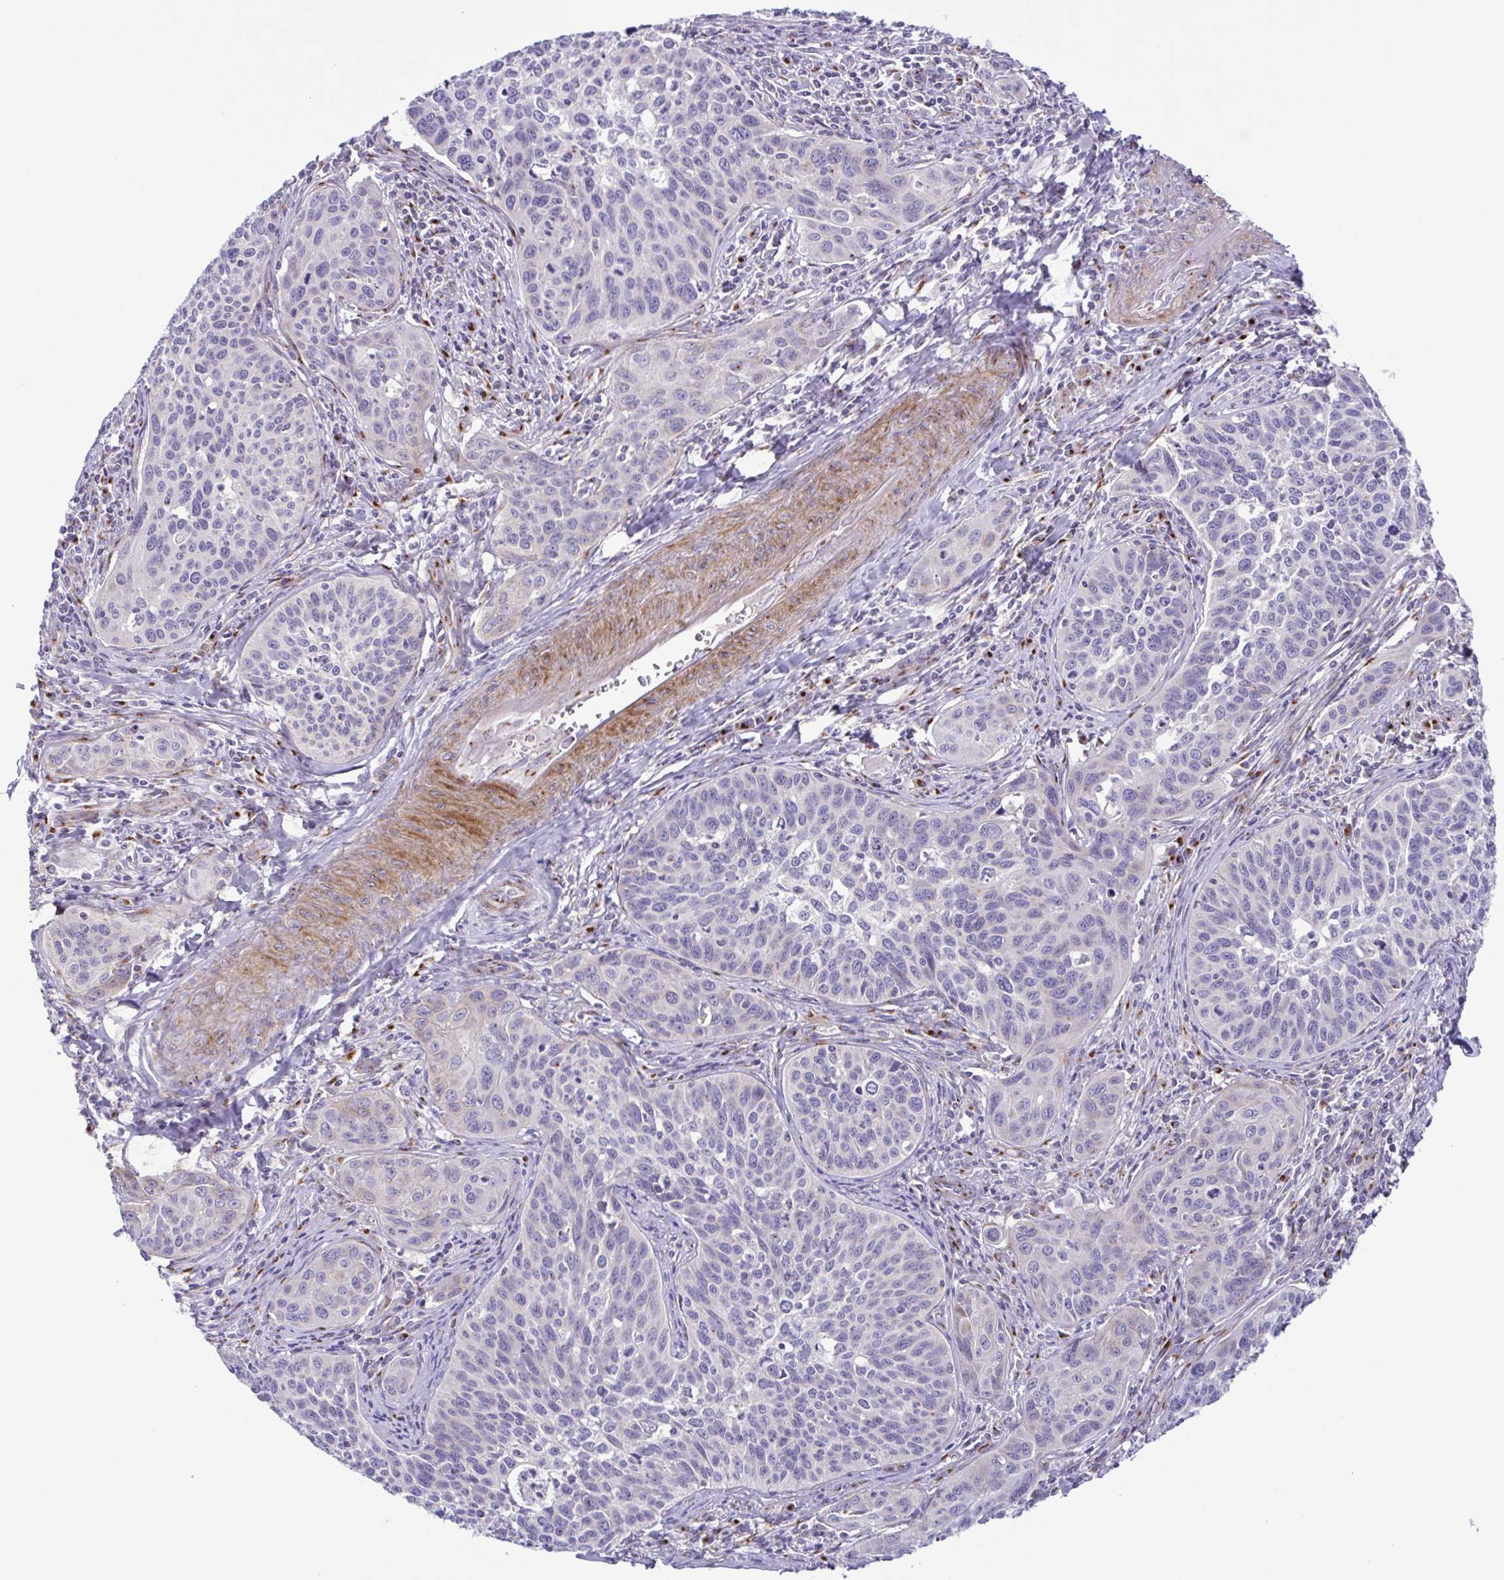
{"staining": {"intensity": "negative", "quantity": "none", "location": "none"}, "tissue": "cervical cancer", "cell_type": "Tumor cells", "image_type": "cancer", "snomed": [{"axis": "morphology", "description": "Squamous cell carcinoma, NOS"}, {"axis": "topography", "description": "Cervix"}], "caption": "DAB (3,3'-diaminobenzidine) immunohistochemical staining of human cervical cancer exhibits no significant staining in tumor cells.", "gene": "COL17A1", "patient": {"sex": "female", "age": 31}}